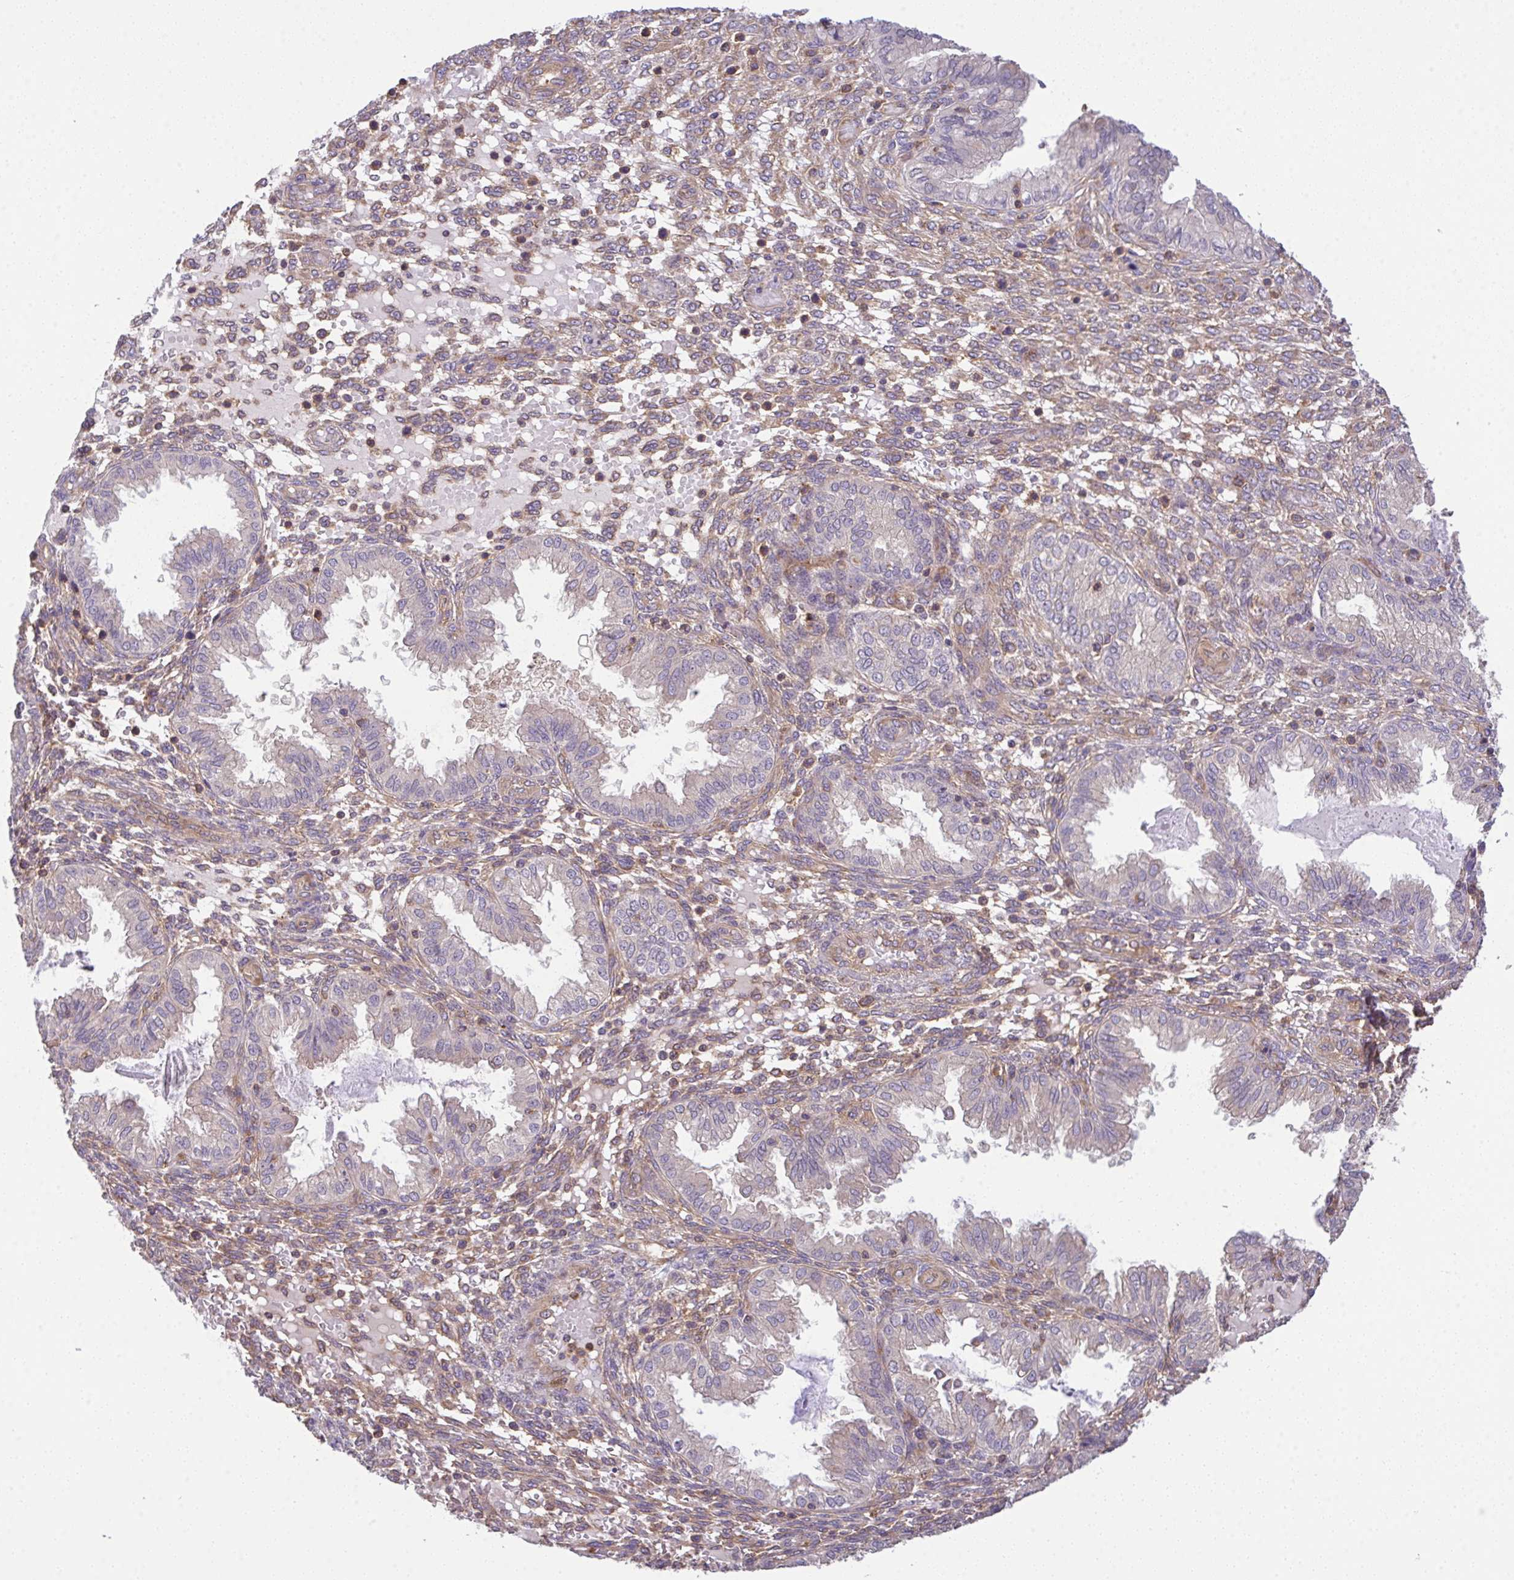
{"staining": {"intensity": "moderate", "quantity": "25%-75%", "location": "cytoplasmic/membranous"}, "tissue": "endometrium", "cell_type": "Cells in endometrial stroma", "image_type": "normal", "snomed": [{"axis": "morphology", "description": "Normal tissue, NOS"}, {"axis": "topography", "description": "Endometrium"}], "caption": "Human endometrium stained with a protein marker reveals moderate staining in cells in endometrial stroma.", "gene": "TMEM229A", "patient": {"sex": "female", "age": 33}}